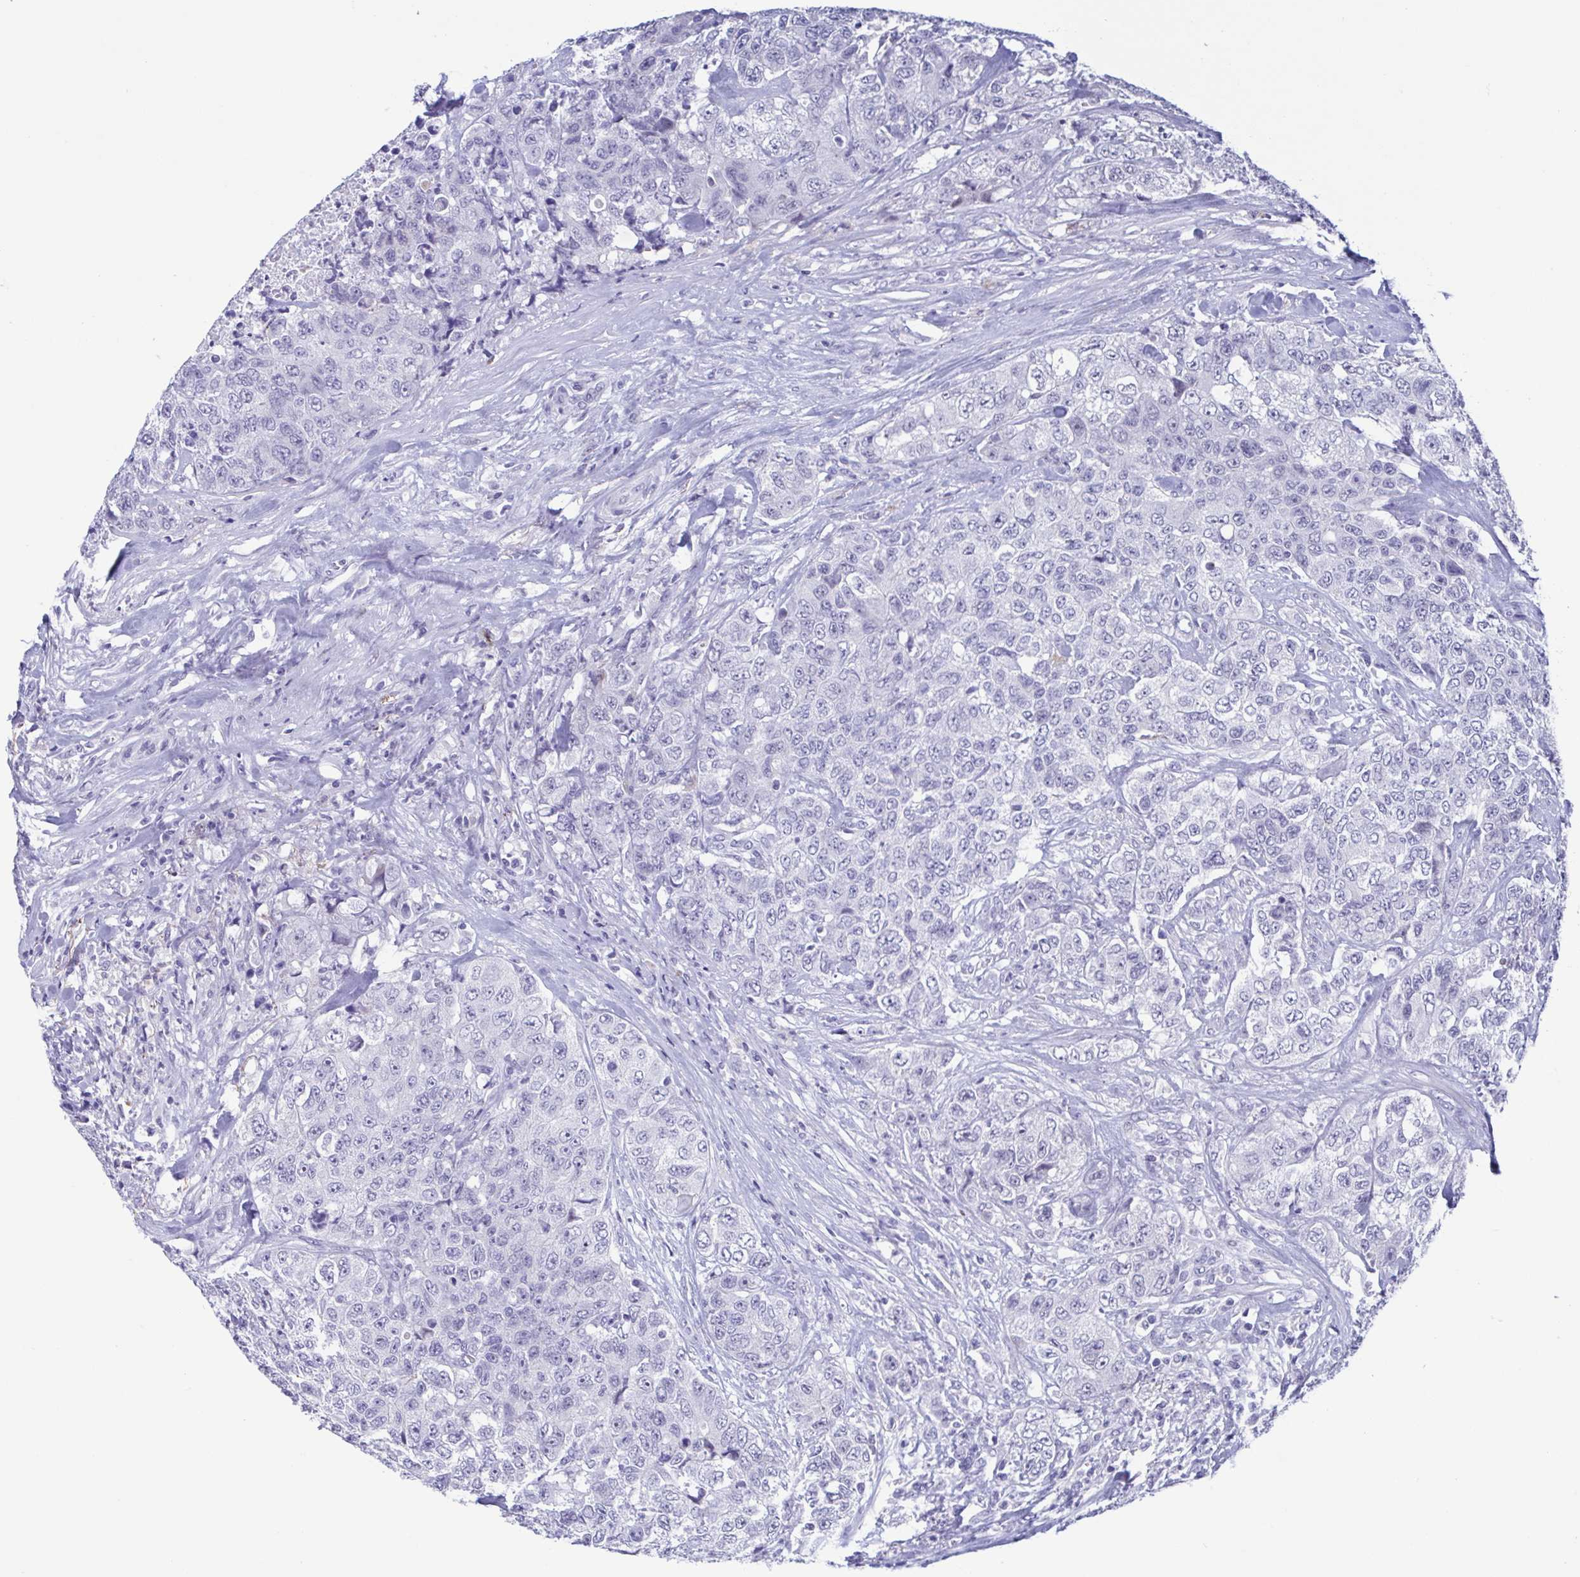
{"staining": {"intensity": "negative", "quantity": "none", "location": "none"}, "tissue": "urothelial cancer", "cell_type": "Tumor cells", "image_type": "cancer", "snomed": [{"axis": "morphology", "description": "Urothelial carcinoma, High grade"}, {"axis": "topography", "description": "Urinary bladder"}], "caption": "This is an immunohistochemistry (IHC) image of human urothelial cancer. There is no positivity in tumor cells.", "gene": "PERM1", "patient": {"sex": "female", "age": 78}}